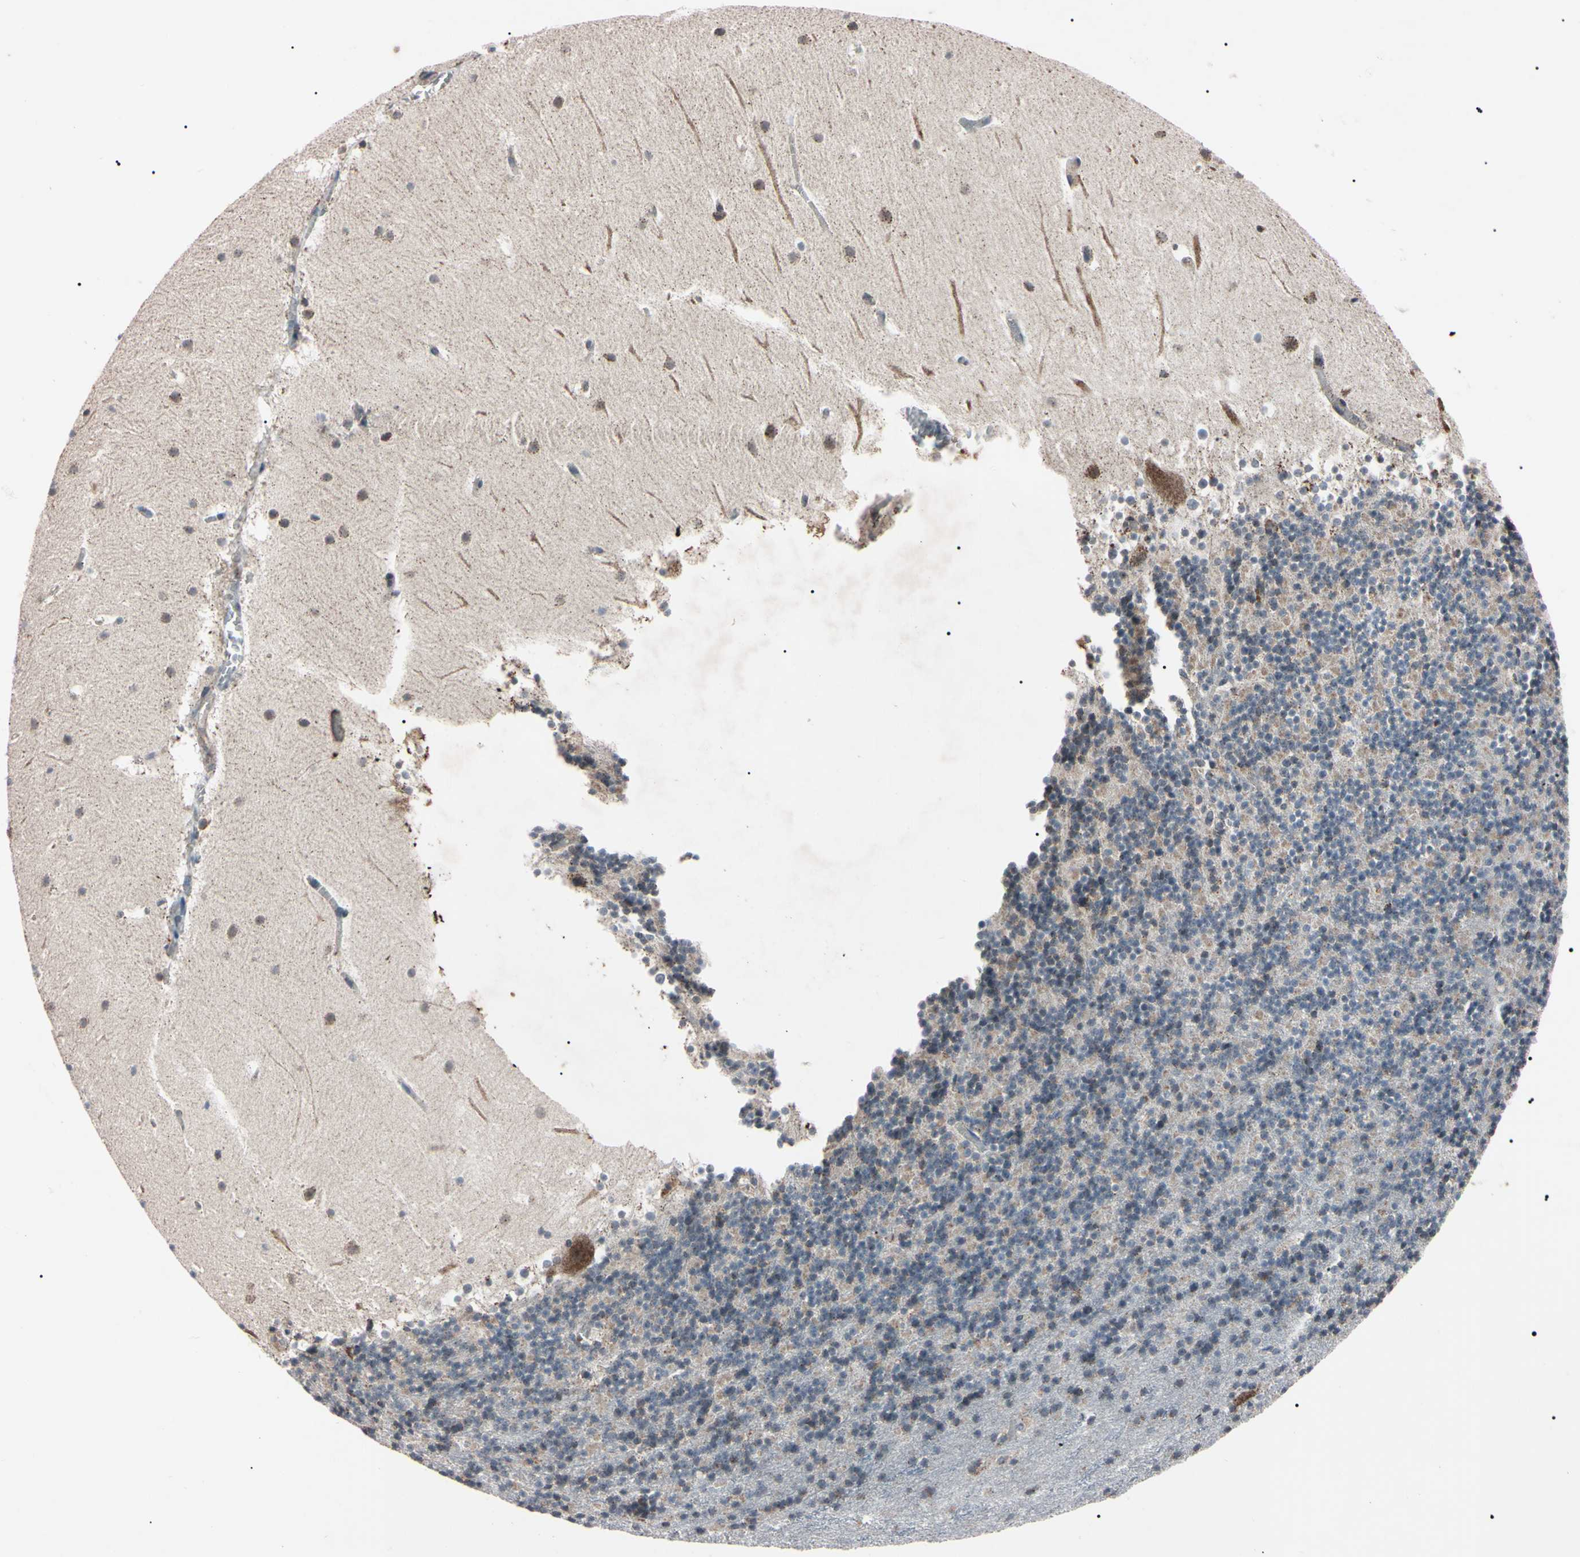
{"staining": {"intensity": "weak", "quantity": "<25%", "location": "cytoplasmic/membranous"}, "tissue": "cerebellum", "cell_type": "Cells in granular layer", "image_type": "normal", "snomed": [{"axis": "morphology", "description": "Normal tissue, NOS"}, {"axis": "topography", "description": "Cerebellum"}], "caption": "This is a micrograph of immunohistochemistry (IHC) staining of normal cerebellum, which shows no staining in cells in granular layer. The staining is performed using DAB brown chromogen with nuclei counter-stained in using hematoxylin.", "gene": "TNFRSF1A", "patient": {"sex": "male", "age": 45}}